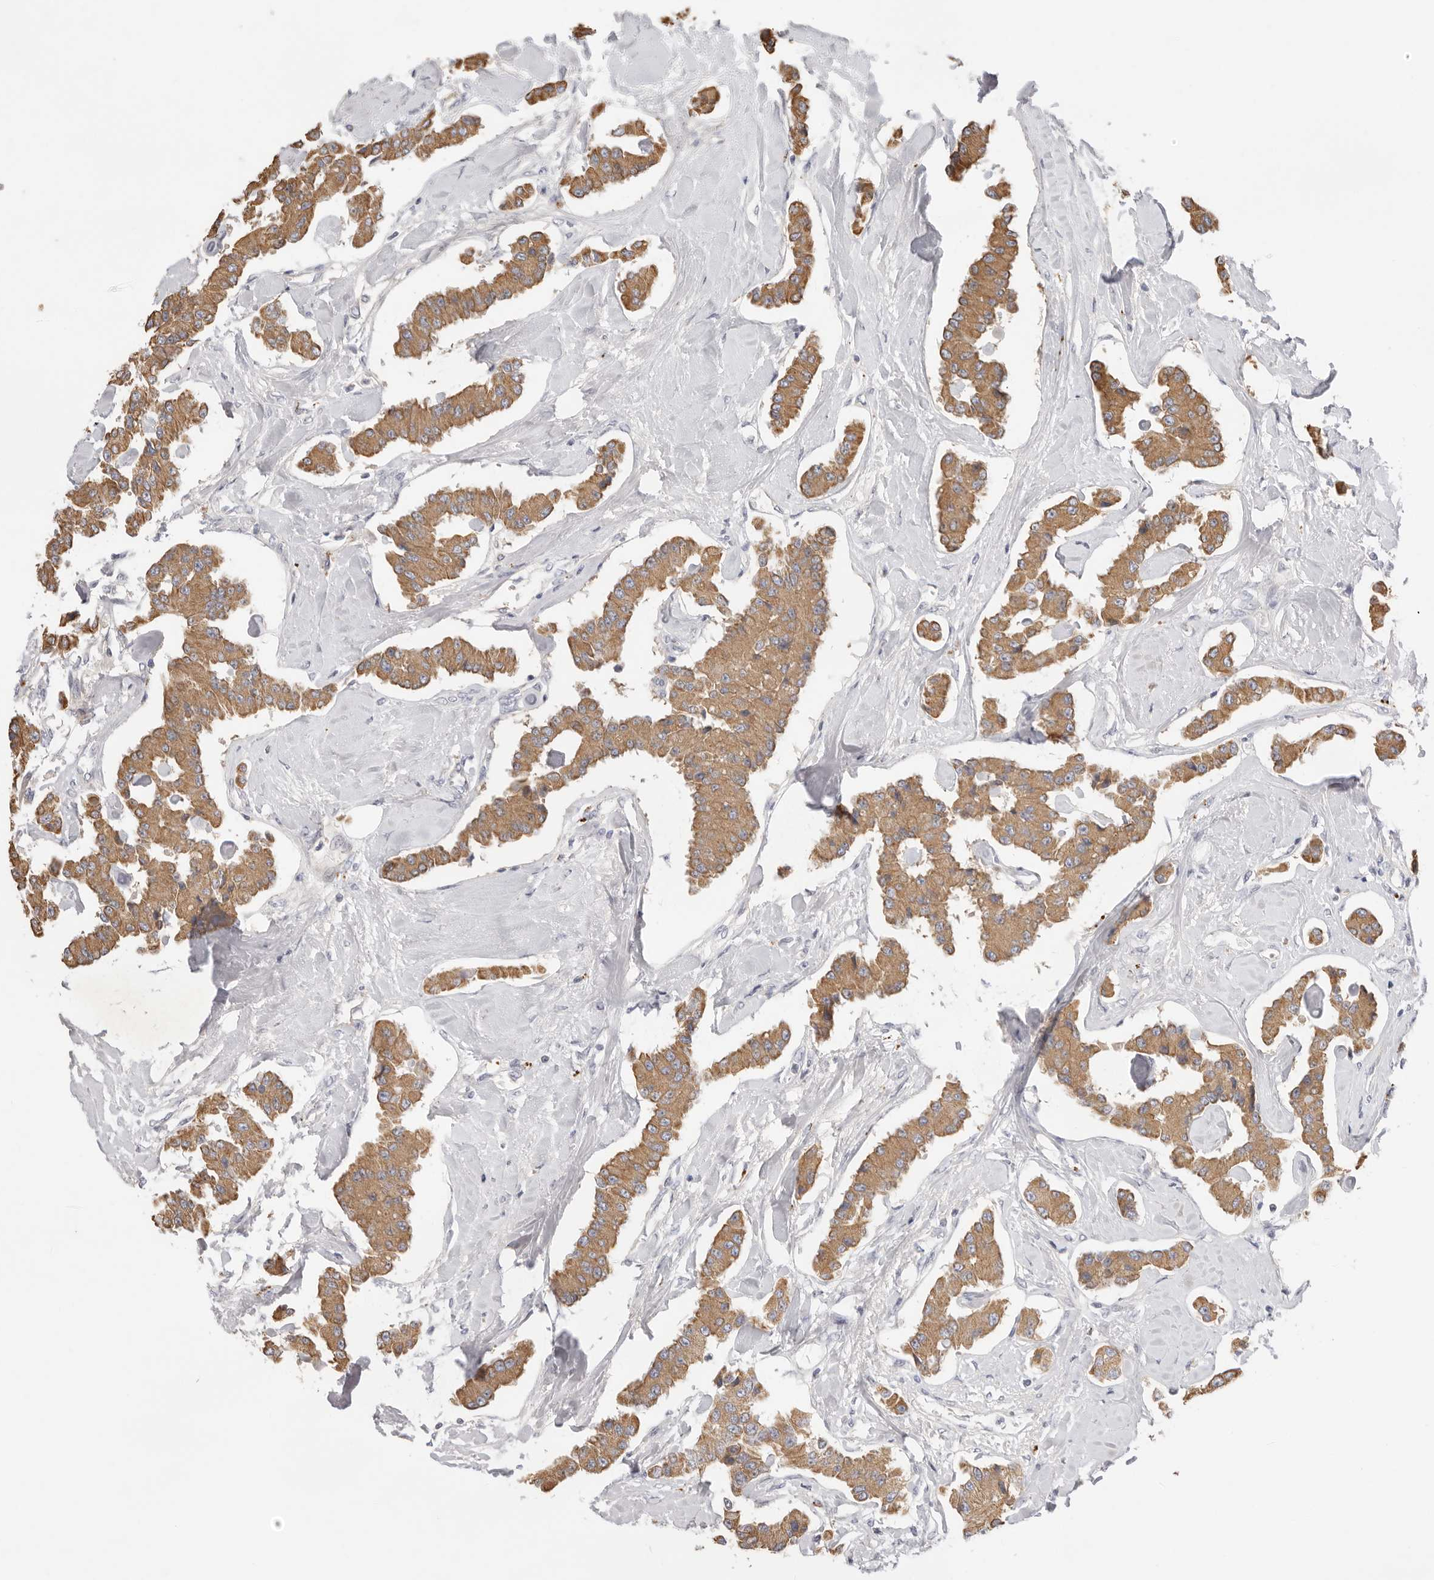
{"staining": {"intensity": "moderate", "quantity": ">75%", "location": "cytoplasmic/membranous"}, "tissue": "carcinoid", "cell_type": "Tumor cells", "image_type": "cancer", "snomed": [{"axis": "morphology", "description": "Carcinoid, malignant, NOS"}, {"axis": "topography", "description": "Pancreas"}], "caption": "Protein analysis of carcinoid tissue displays moderate cytoplasmic/membranous positivity in about >75% of tumor cells.", "gene": "USH1C", "patient": {"sex": "male", "age": 41}}